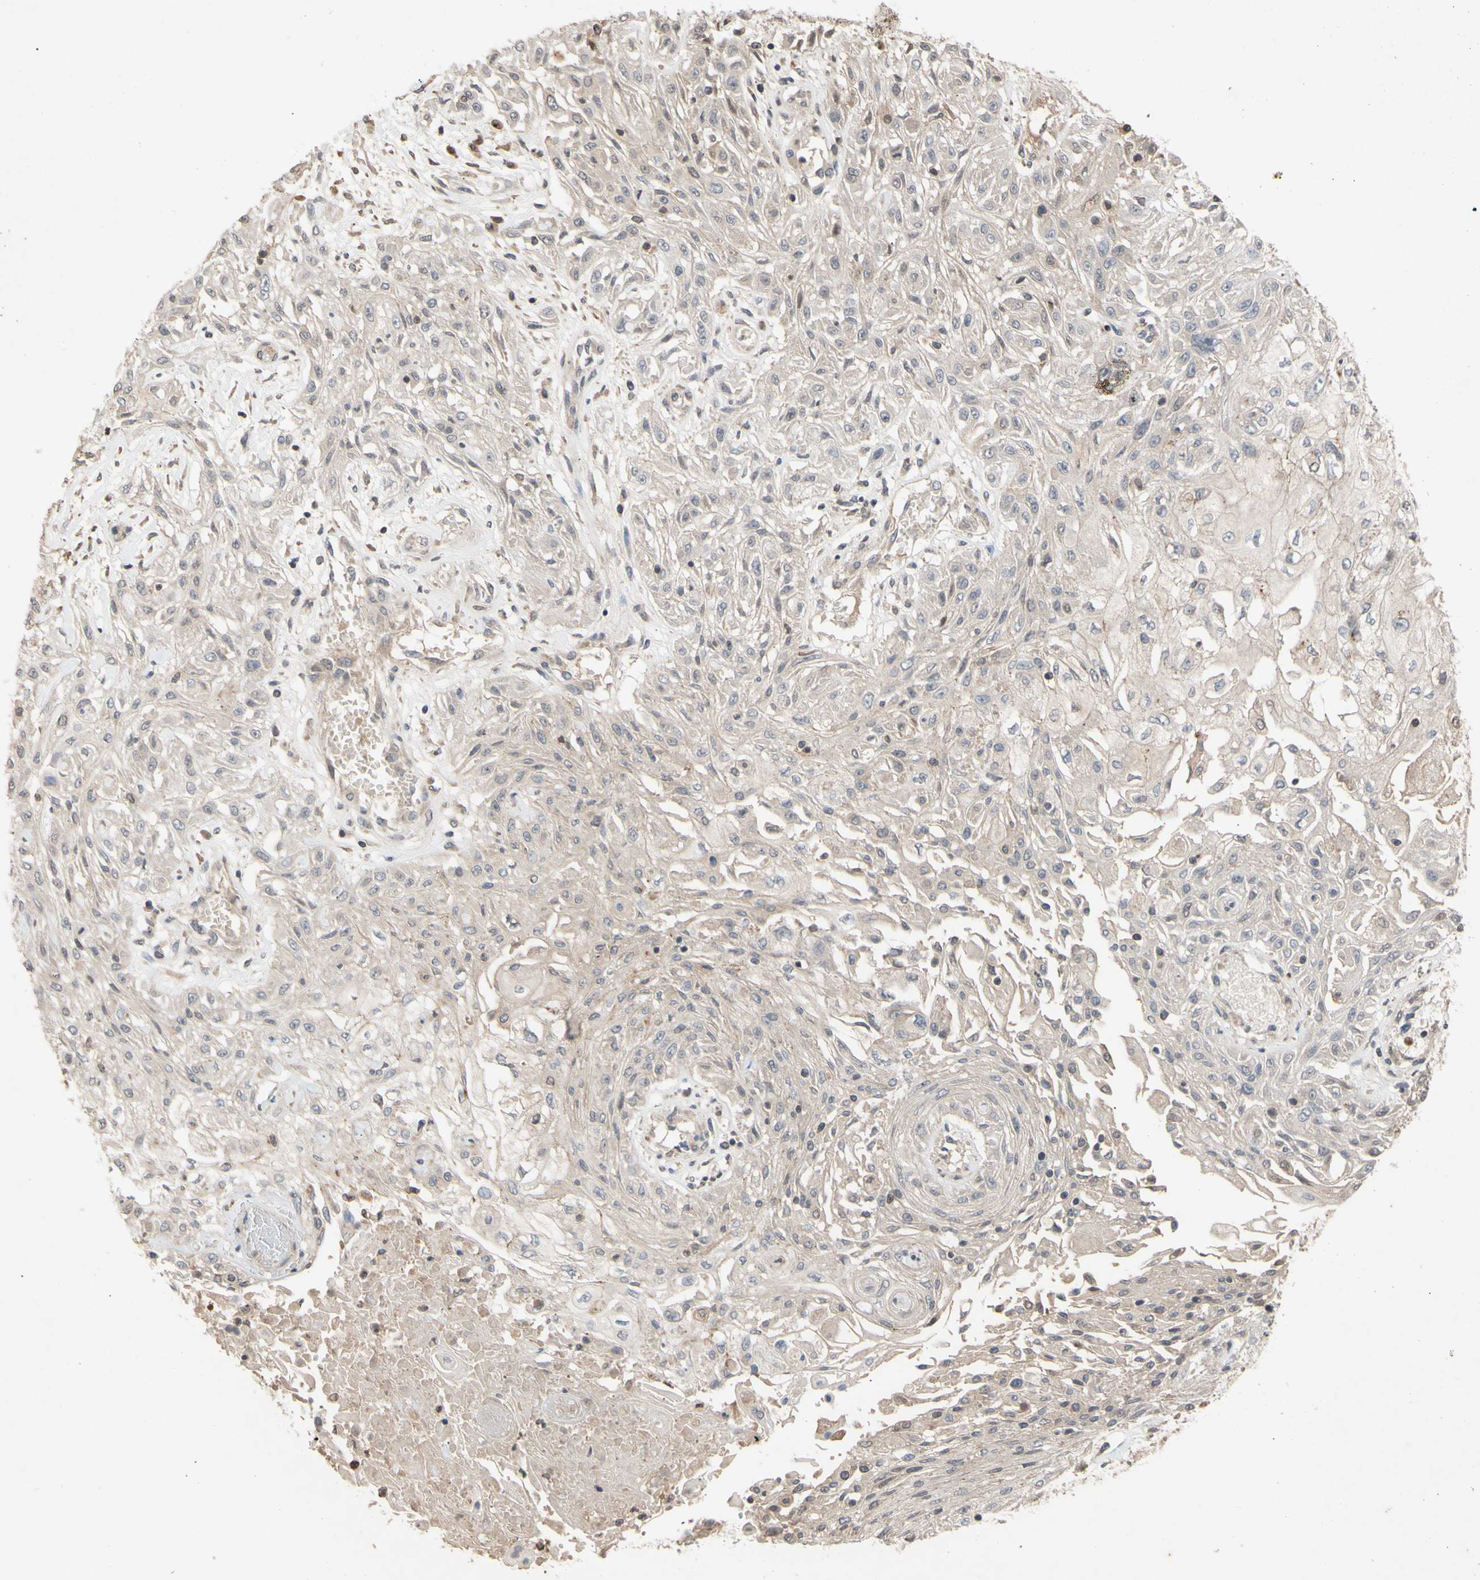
{"staining": {"intensity": "weak", "quantity": "25%-75%", "location": "cytoplasmic/membranous"}, "tissue": "skin cancer", "cell_type": "Tumor cells", "image_type": "cancer", "snomed": [{"axis": "morphology", "description": "Squamous cell carcinoma, NOS"}, {"axis": "topography", "description": "Skin"}], "caption": "A brown stain labels weak cytoplasmic/membranous positivity of a protein in human skin cancer (squamous cell carcinoma) tumor cells.", "gene": "NECTIN3", "patient": {"sex": "male", "age": 75}}